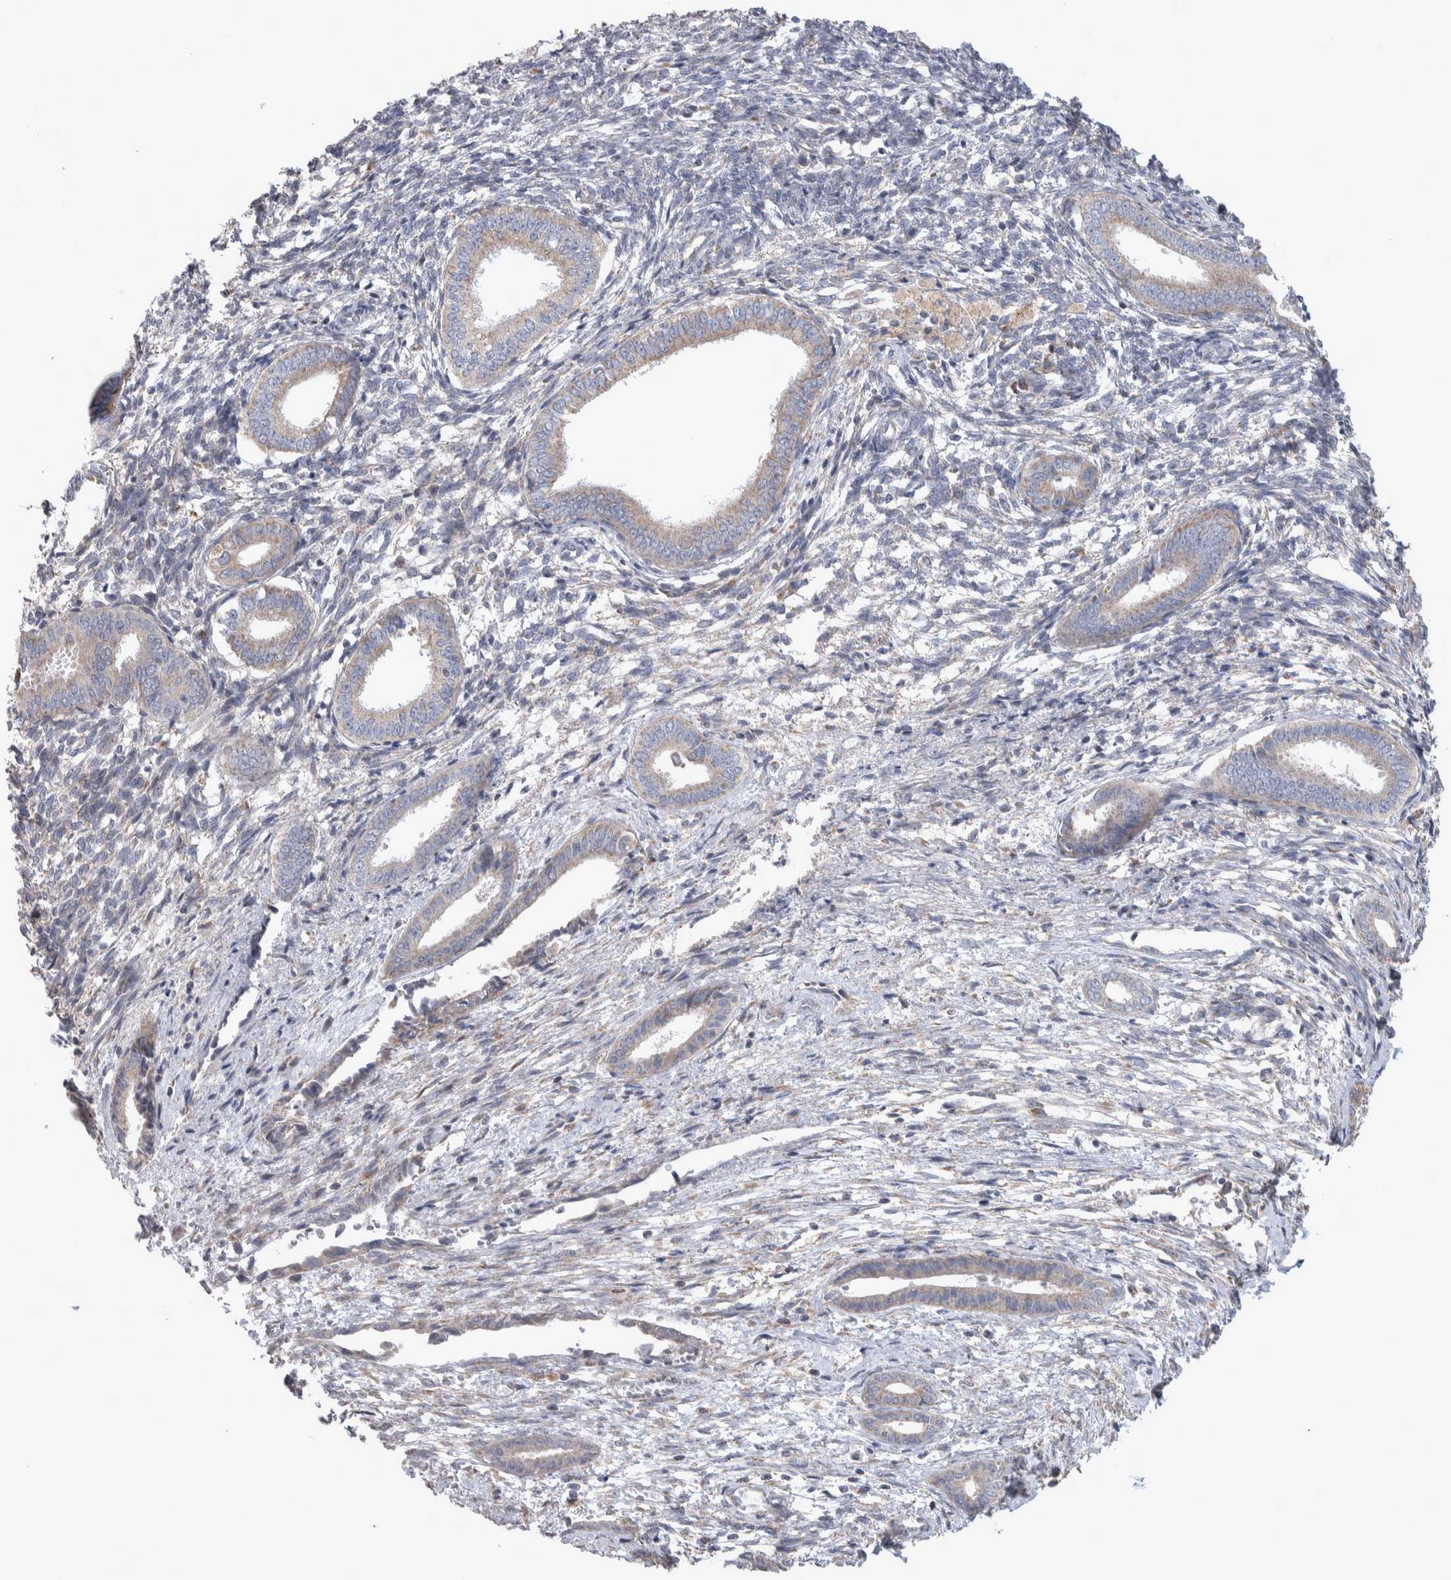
{"staining": {"intensity": "negative", "quantity": "none", "location": "none"}, "tissue": "endometrium", "cell_type": "Cells in endometrial stroma", "image_type": "normal", "snomed": [{"axis": "morphology", "description": "Normal tissue, NOS"}, {"axis": "topography", "description": "Endometrium"}], "caption": "There is no significant positivity in cells in endometrial stroma of endometrium. (DAB (3,3'-diaminobenzidine) immunohistochemistry with hematoxylin counter stain).", "gene": "SCO1", "patient": {"sex": "female", "age": 56}}